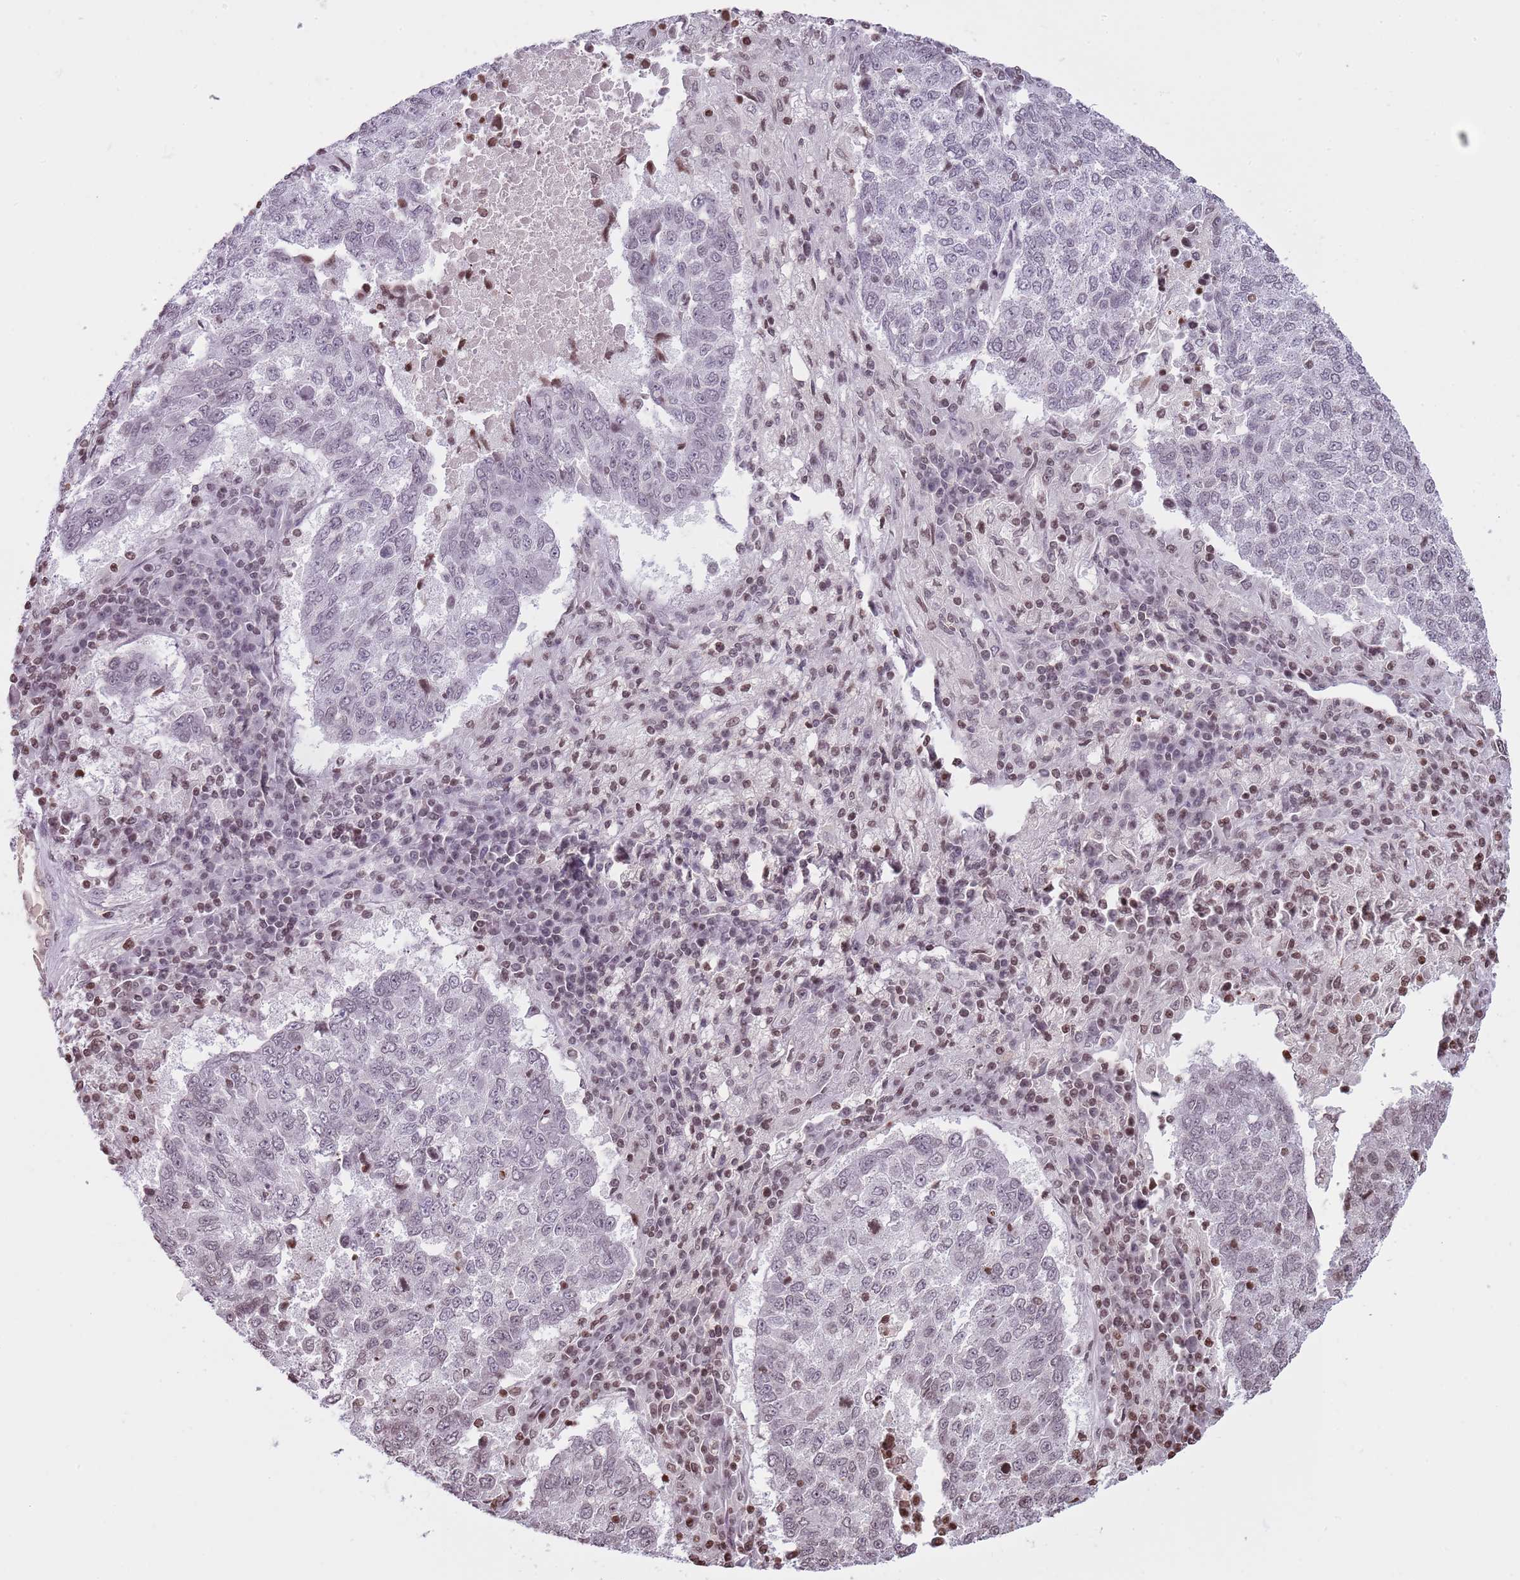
{"staining": {"intensity": "negative", "quantity": "none", "location": "none"}, "tissue": "lung cancer", "cell_type": "Tumor cells", "image_type": "cancer", "snomed": [{"axis": "morphology", "description": "Squamous cell carcinoma, NOS"}, {"axis": "topography", "description": "Lung"}], "caption": "This is an immunohistochemistry histopathology image of human squamous cell carcinoma (lung). There is no staining in tumor cells.", "gene": "KPNA3", "patient": {"sex": "male", "age": 73}}